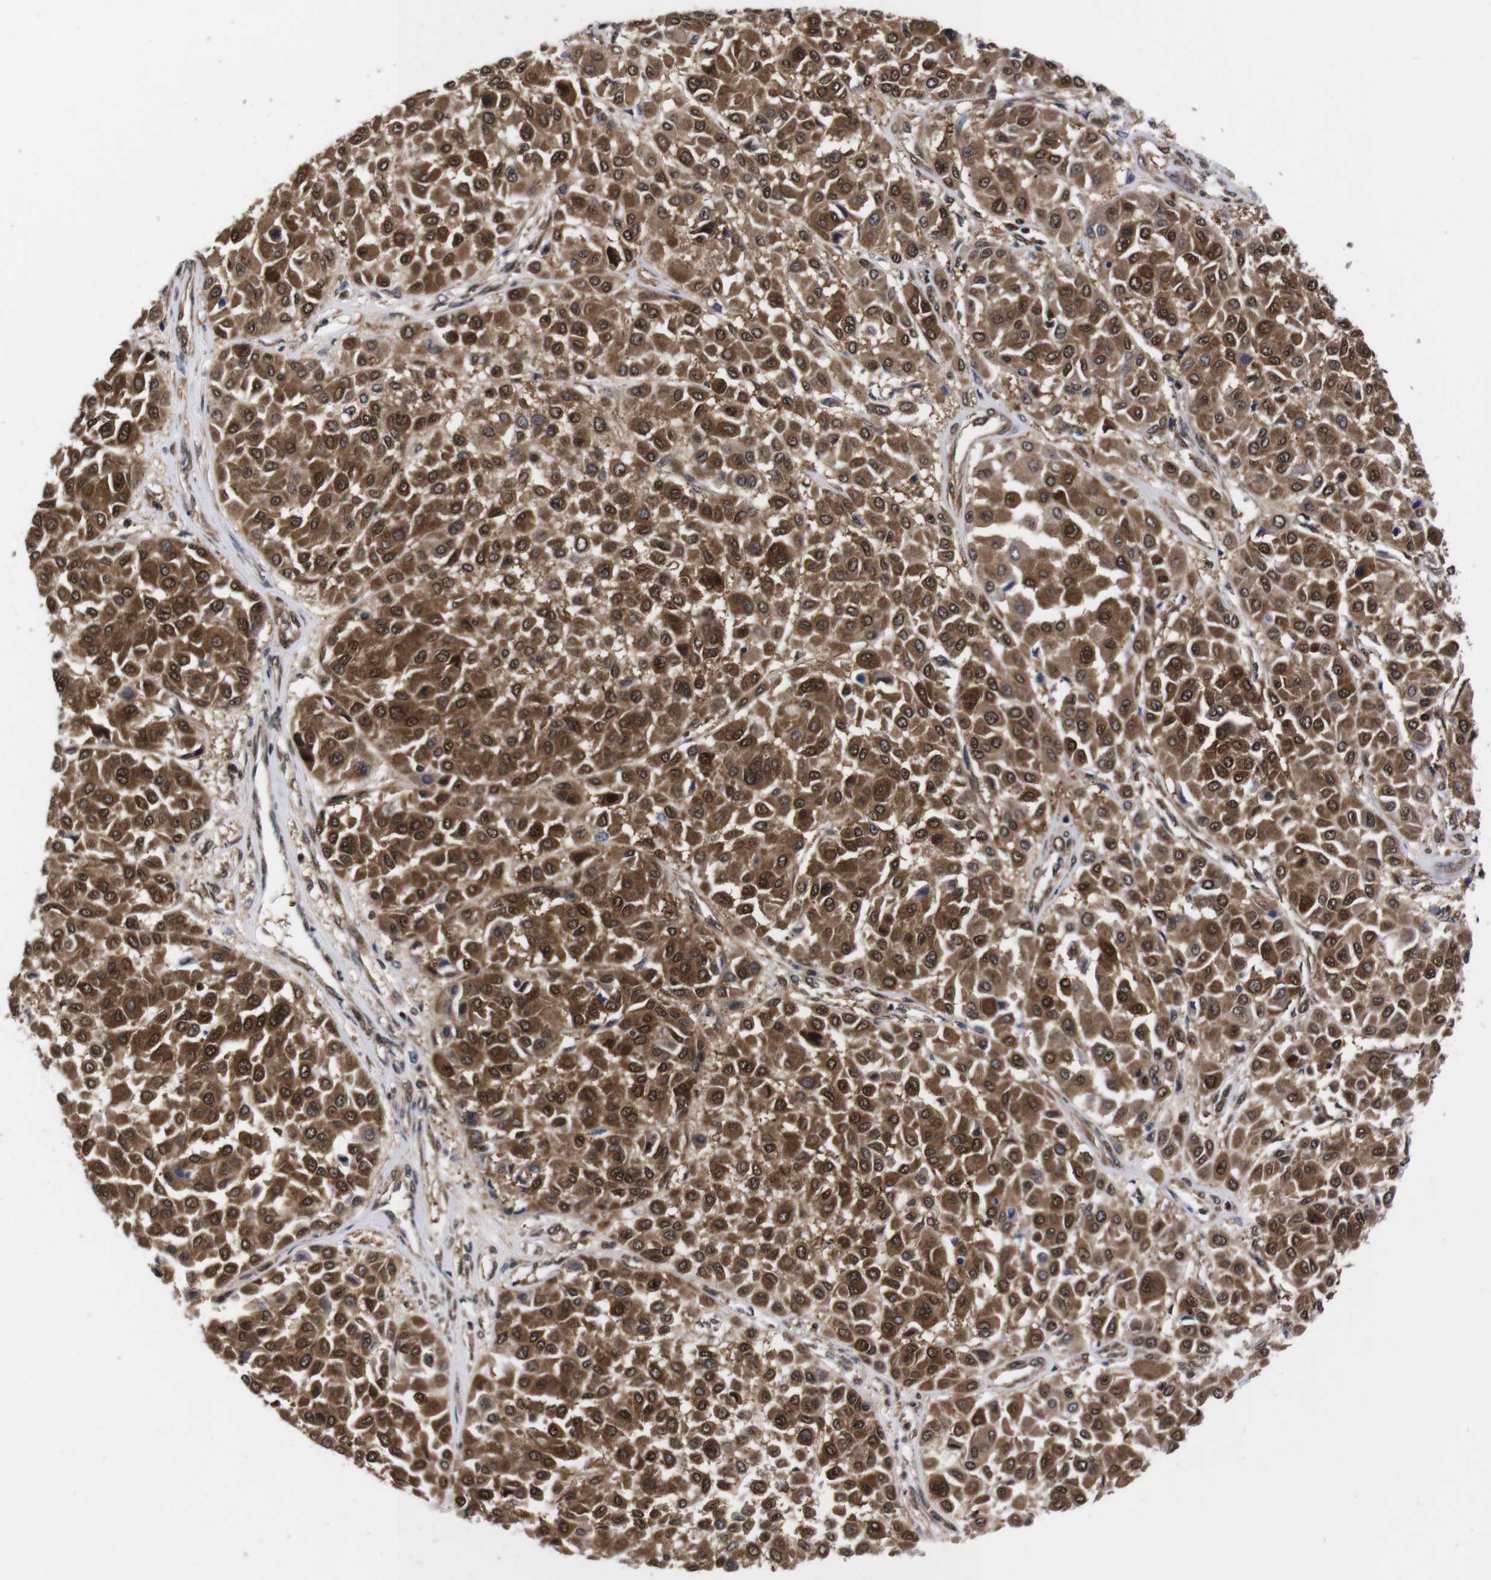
{"staining": {"intensity": "moderate", "quantity": ">75%", "location": "cytoplasmic/membranous,nuclear"}, "tissue": "melanoma", "cell_type": "Tumor cells", "image_type": "cancer", "snomed": [{"axis": "morphology", "description": "Malignant melanoma, Metastatic site"}, {"axis": "topography", "description": "Soft tissue"}], "caption": "This micrograph demonstrates IHC staining of melanoma, with medium moderate cytoplasmic/membranous and nuclear positivity in approximately >75% of tumor cells.", "gene": "UBQLN2", "patient": {"sex": "male", "age": 41}}